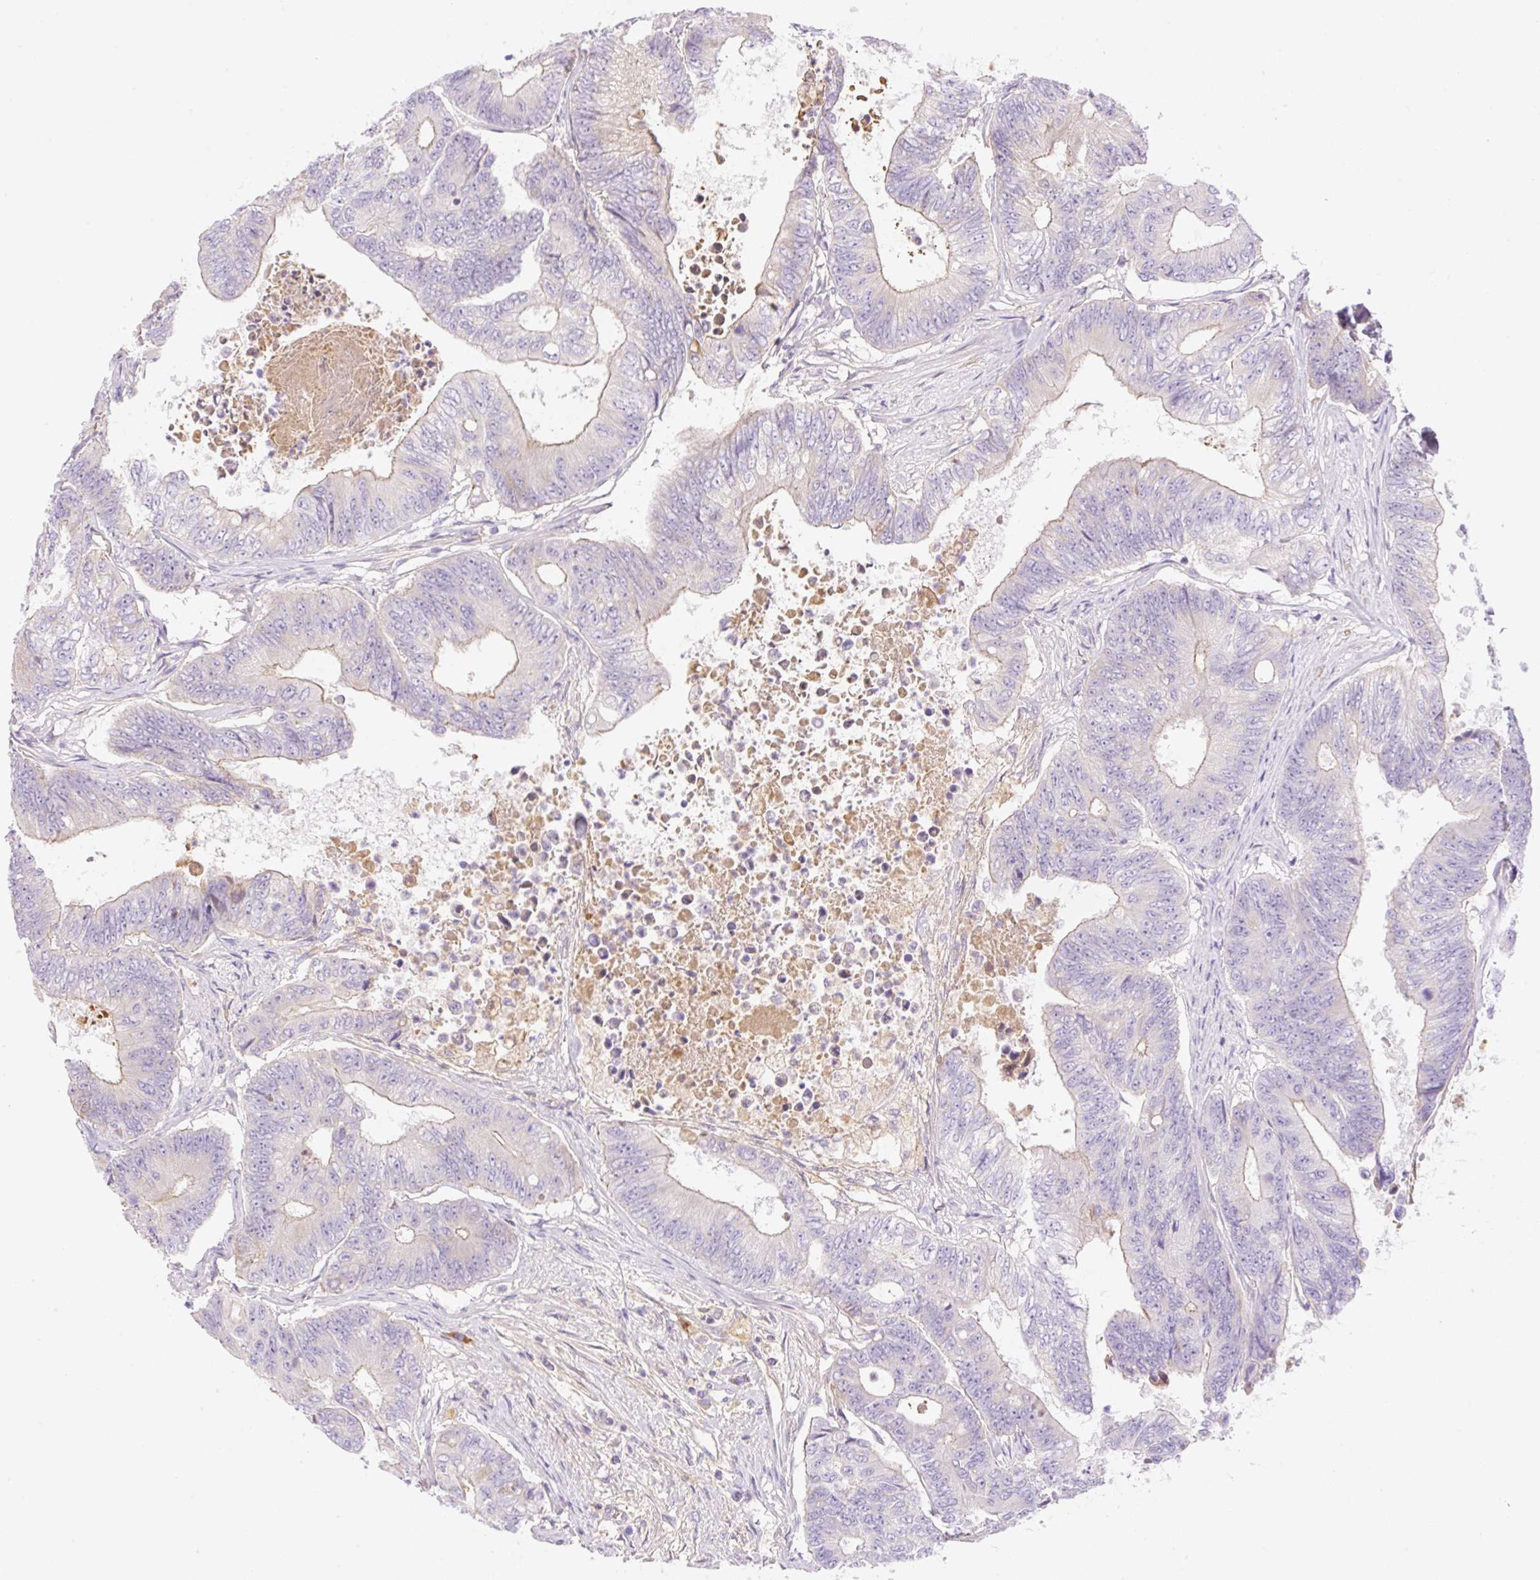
{"staining": {"intensity": "negative", "quantity": "none", "location": "none"}, "tissue": "colorectal cancer", "cell_type": "Tumor cells", "image_type": "cancer", "snomed": [{"axis": "morphology", "description": "Adenocarcinoma, NOS"}, {"axis": "topography", "description": "Colon"}], "caption": "High power microscopy histopathology image of an immunohistochemistry (IHC) image of adenocarcinoma (colorectal), revealing no significant positivity in tumor cells.", "gene": "DENND5A", "patient": {"sex": "female", "age": 48}}